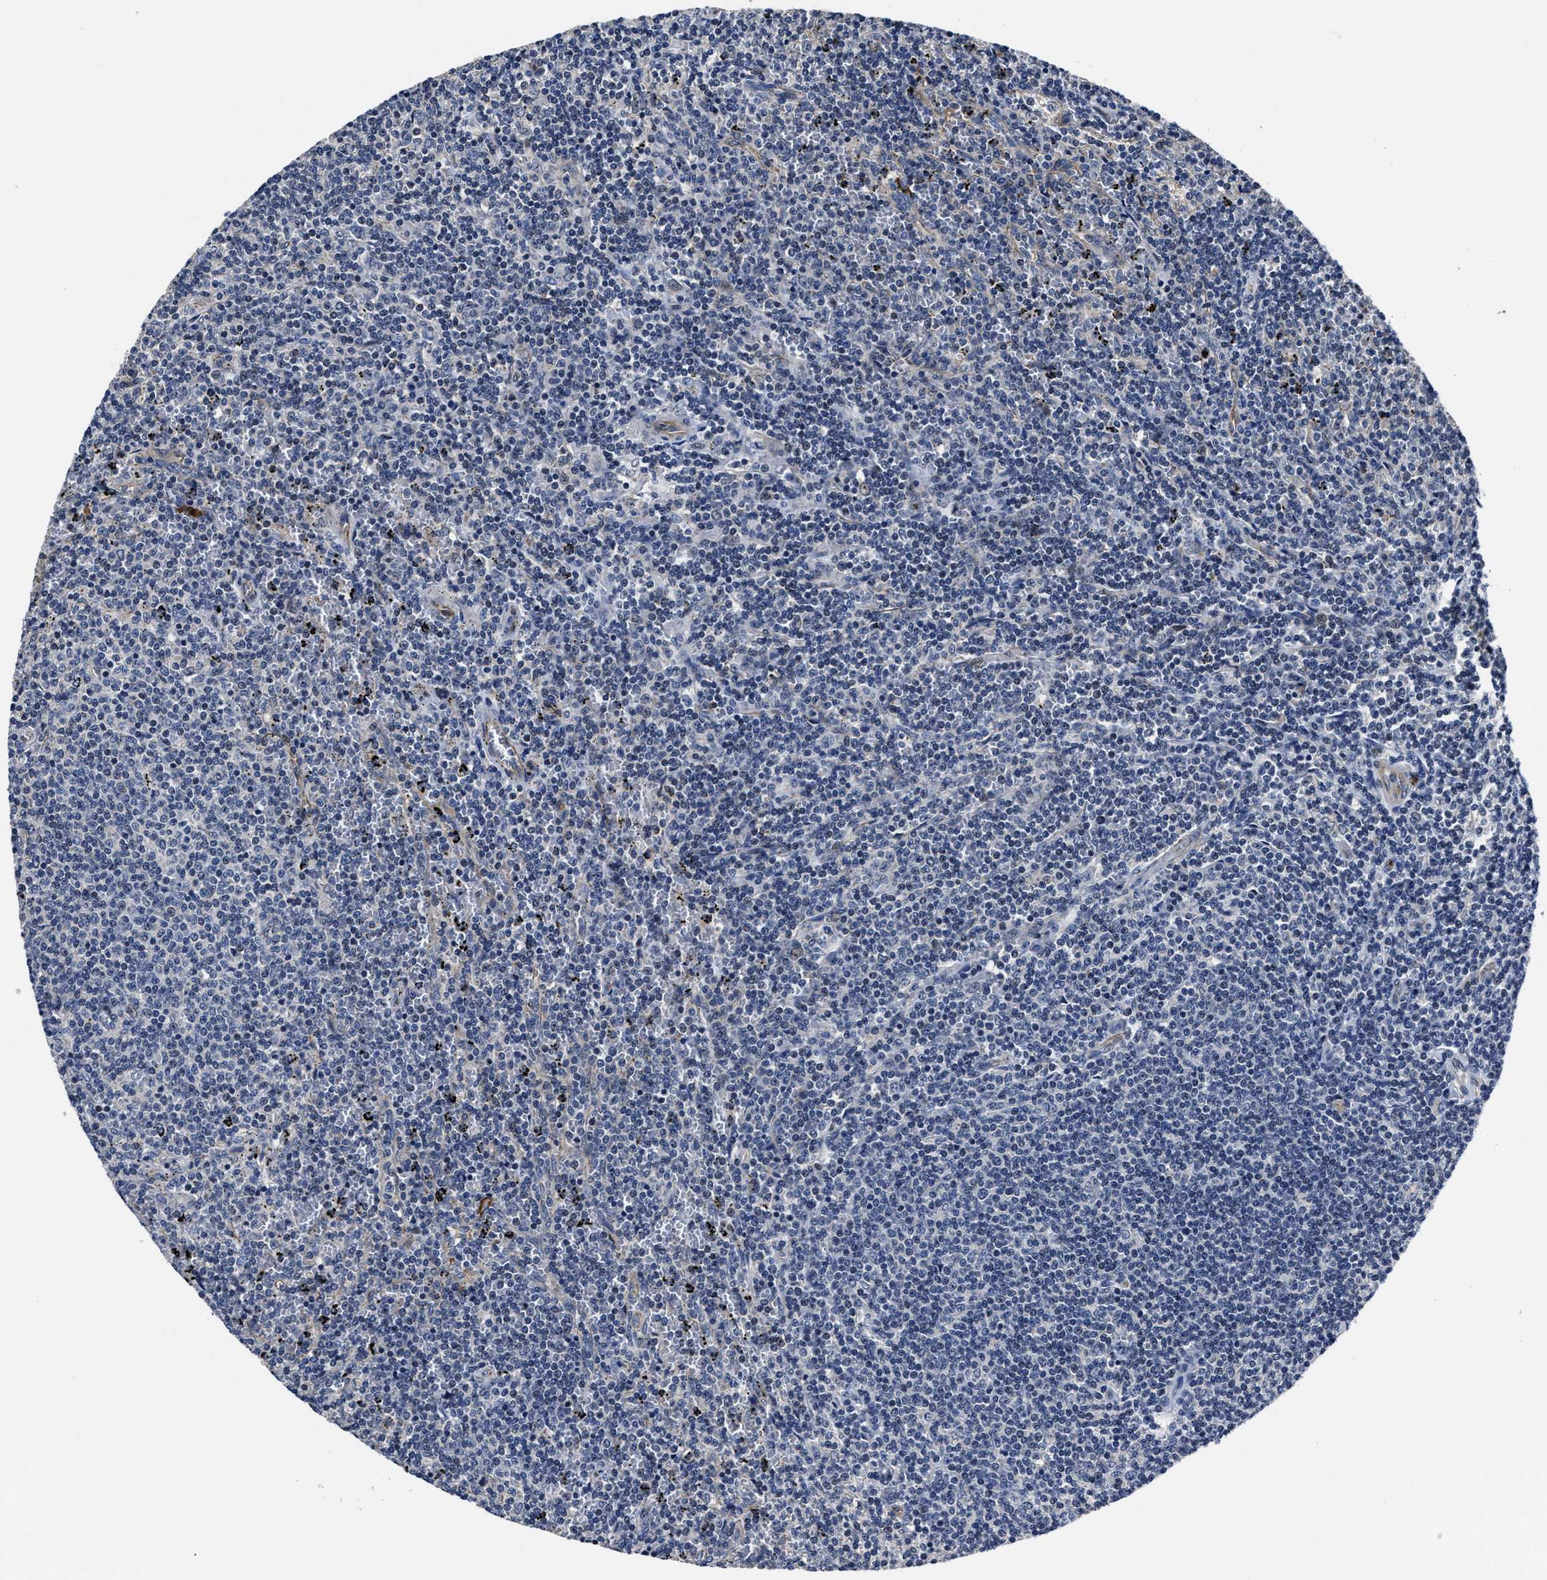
{"staining": {"intensity": "negative", "quantity": "none", "location": "none"}, "tissue": "lymphoma", "cell_type": "Tumor cells", "image_type": "cancer", "snomed": [{"axis": "morphology", "description": "Malignant lymphoma, non-Hodgkin's type, Low grade"}, {"axis": "topography", "description": "Spleen"}], "caption": "This is an IHC photomicrograph of lymphoma. There is no positivity in tumor cells.", "gene": "RSBN1L", "patient": {"sex": "female", "age": 50}}